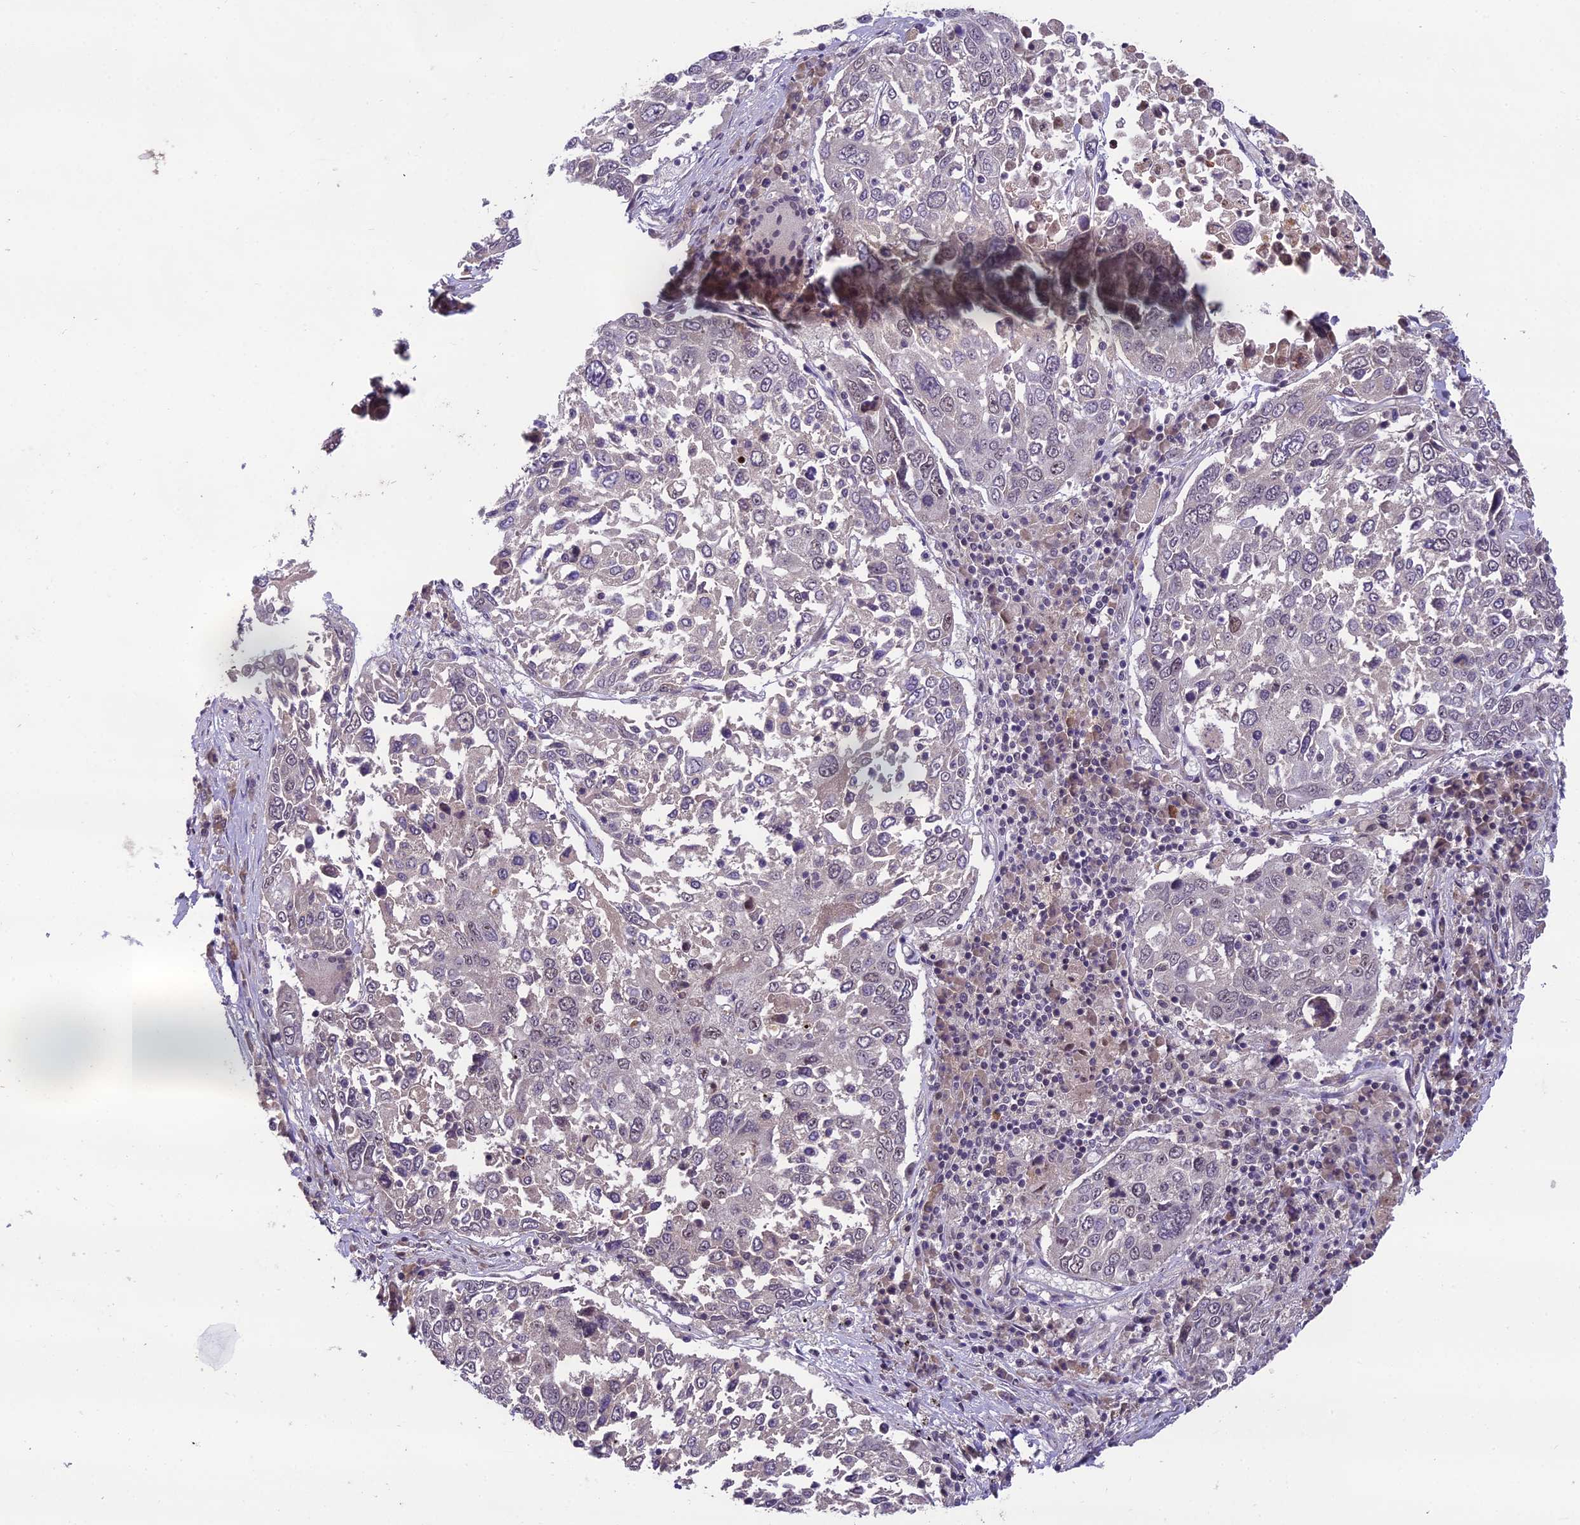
{"staining": {"intensity": "negative", "quantity": "none", "location": "none"}, "tissue": "lung cancer", "cell_type": "Tumor cells", "image_type": "cancer", "snomed": [{"axis": "morphology", "description": "Squamous cell carcinoma, NOS"}, {"axis": "topography", "description": "Lung"}], "caption": "Immunohistochemical staining of human lung cancer (squamous cell carcinoma) shows no significant expression in tumor cells. Brightfield microscopy of IHC stained with DAB (brown) and hematoxylin (blue), captured at high magnification.", "gene": "ZNF333", "patient": {"sex": "male", "age": 65}}